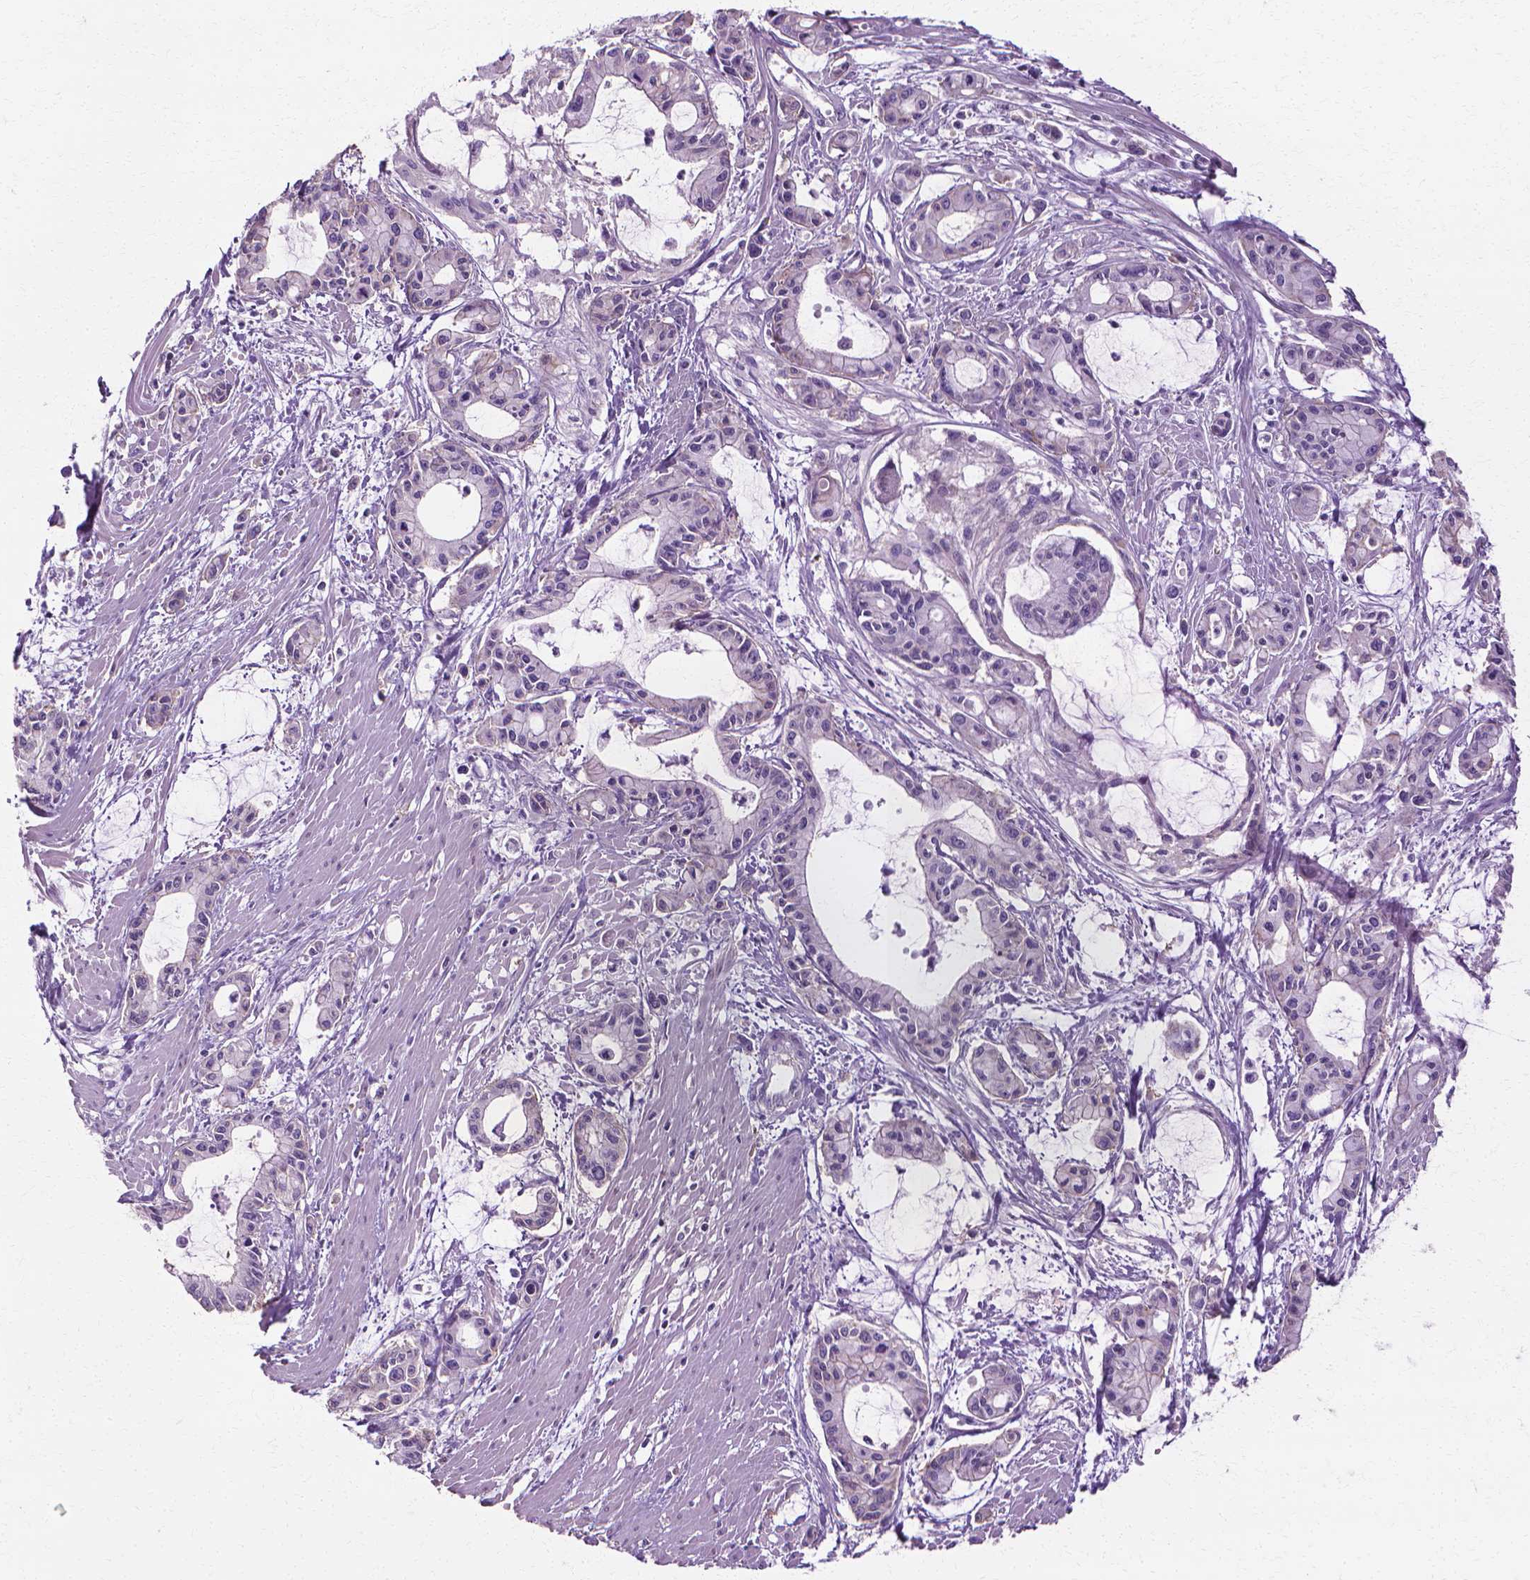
{"staining": {"intensity": "negative", "quantity": "none", "location": "none"}, "tissue": "pancreatic cancer", "cell_type": "Tumor cells", "image_type": "cancer", "snomed": [{"axis": "morphology", "description": "Adenocarcinoma, NOS"}, {"axis": "topography", "description": "Pancreas"}], "caption": "Immunohistochemistry (IHC) of pancreatic cancer reveals no expression in tumor cells.", "gene": "CFAP157", "patient": {"sex": "male", "age": 48}}